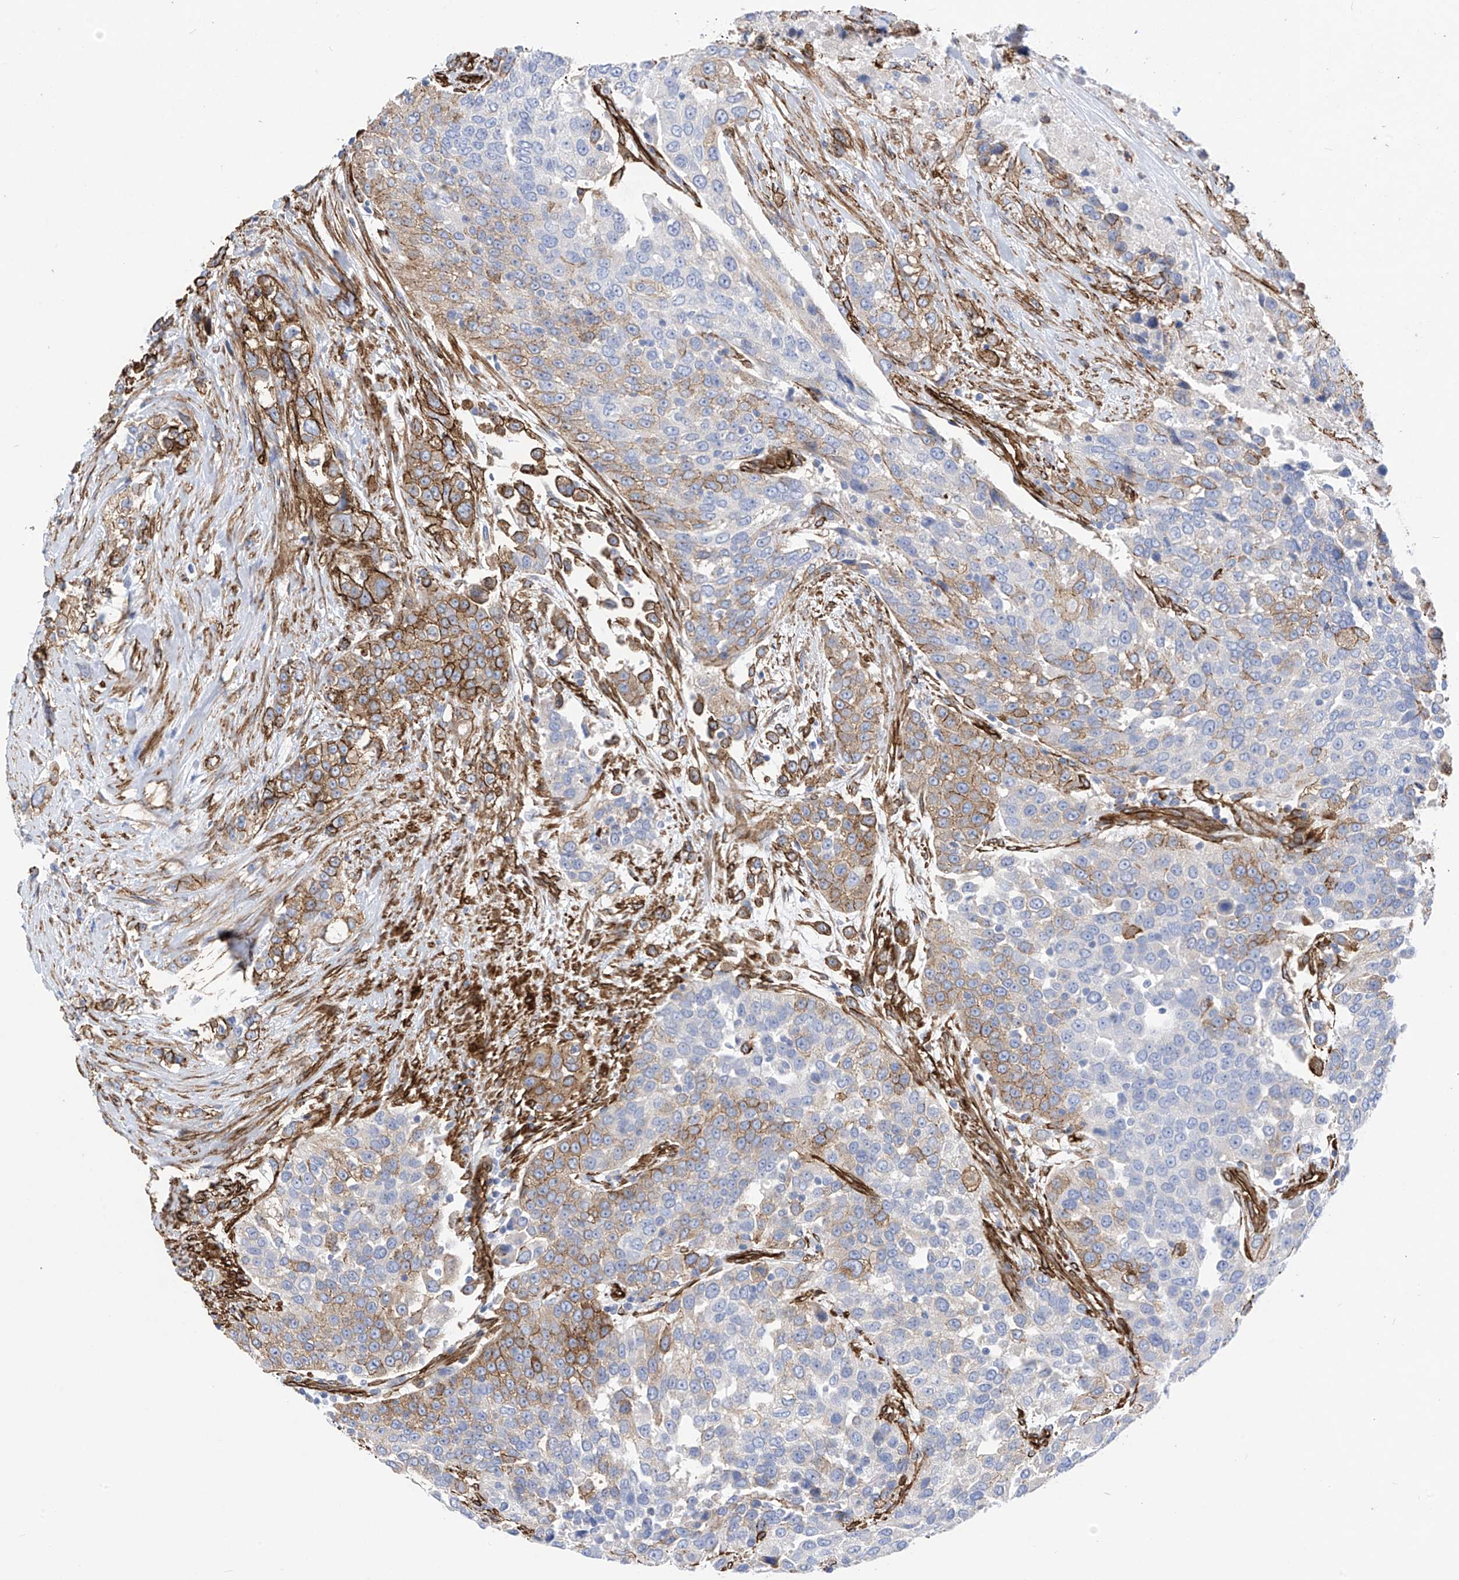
{"staining": {"intensity": "moderate", "quantity": "<25%", "location": "cytoplasmic/membranous"}, "tissue": "urothelial cancer", "cell_type": "Tumor cells", "image_type": "cancer", "snomed": [{"axis": "morphology", "description": "Urothelial carcinoma, High grade"}, {"axis": "topography", "description": "Urinary bladder"}], "caption": "Immunohistochemical staining of urothelial cancer displays moderate cytoplasmic/membranous protein positivity in approximately <25% of tumor cells.", "gene": "UBTD1", "patient": {"sex": "female", "age": 80}}